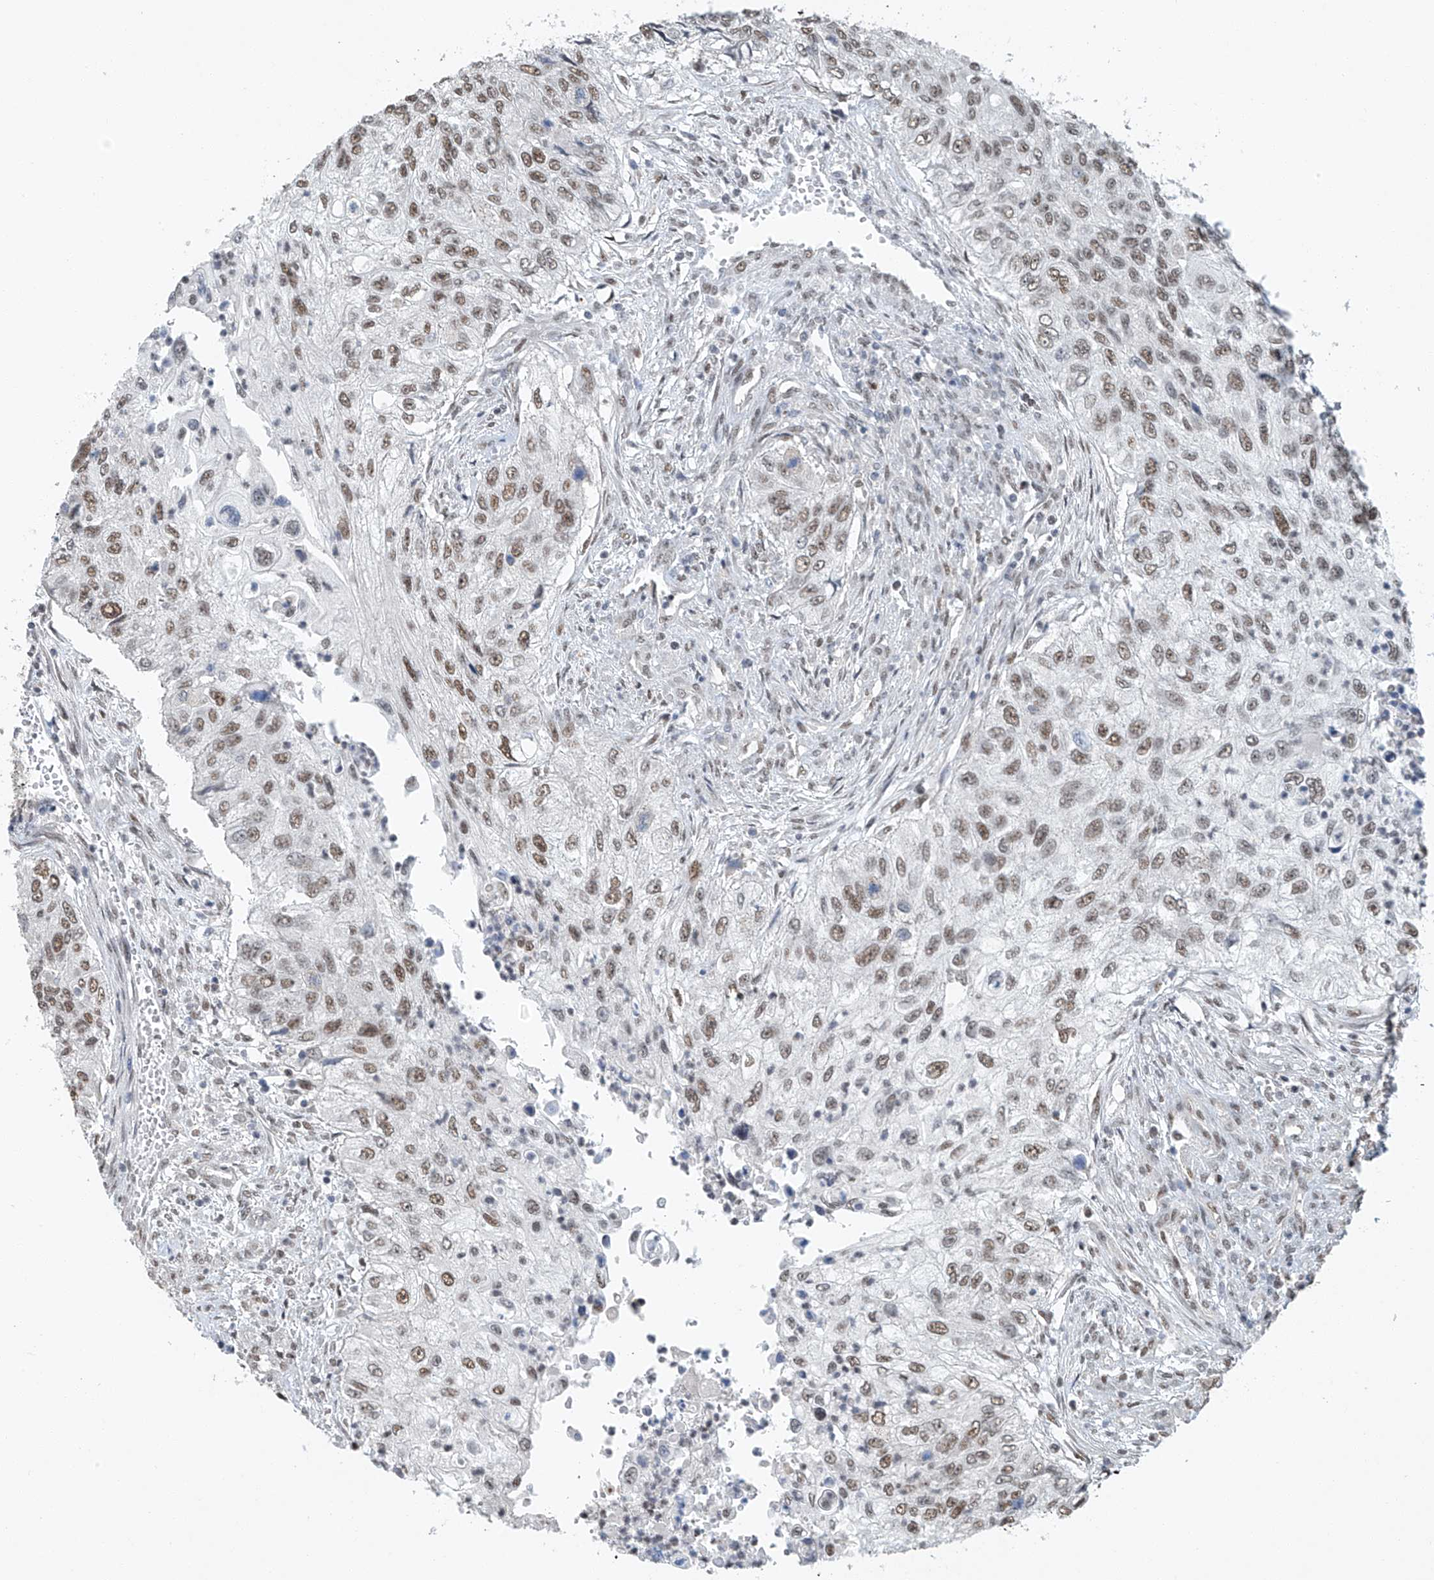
{"staining": {"intensity": "moderate", "quantity": ">75%", "location": "nuclear"}, "tissue": "urothelial cancer", "cell_type": "Tumor cells", "image_type": "cancer", "snomed": [{"axis": "morphology", "description": "Urothelial carcinoma, High grade"}, {"axis": "topography", "description": "Urinary bladder"}], "caption": "This is a micrograph of immunohistochemistry (IHC) staining of urothelial cancer, which shows moderate positivity in the nuclear of tumor cells.", "gene": "TAF8", "patient": {"sex": "female", "age": 60}}